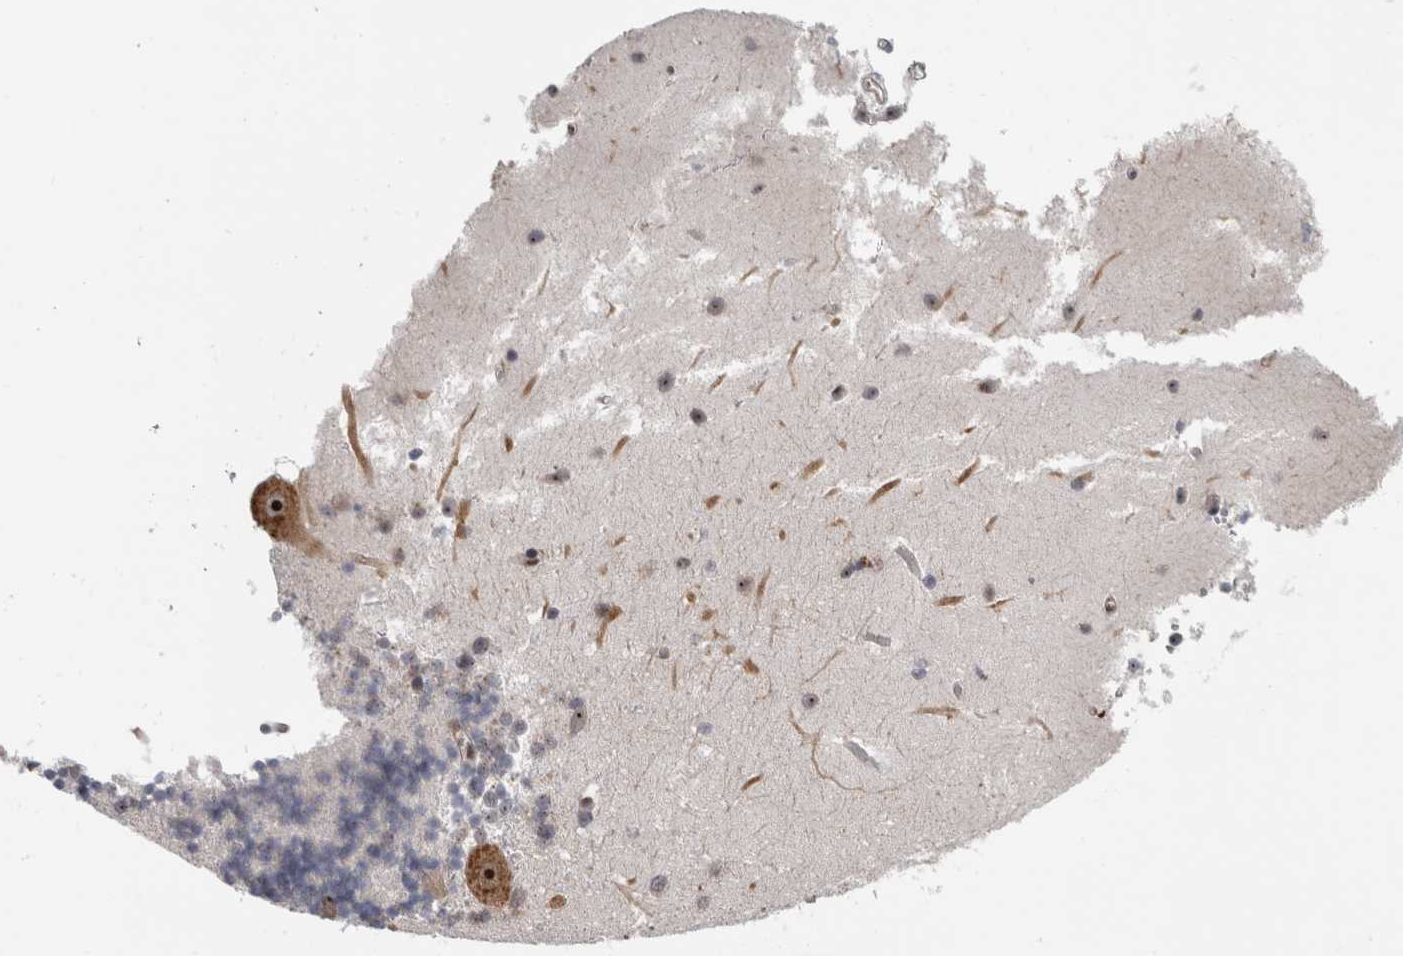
{"staining": {"intensity": "negative", "quantity": "none", "location": "none"}, "tissue": "cerebellum", "cell_type": "Cells in granular layer", "image_type": "normal", "snomed": [{"axis": "morphology", "description": "Normal tissue, NOS"}, {"axis": "topography", "description": "Cerebellum"}], "caption": "The histopathology image reveals no staining of cells in granular layer in benign cerebellum.", "gene": "TDRD7", "patient": {"sex": "male", "age": 37}}